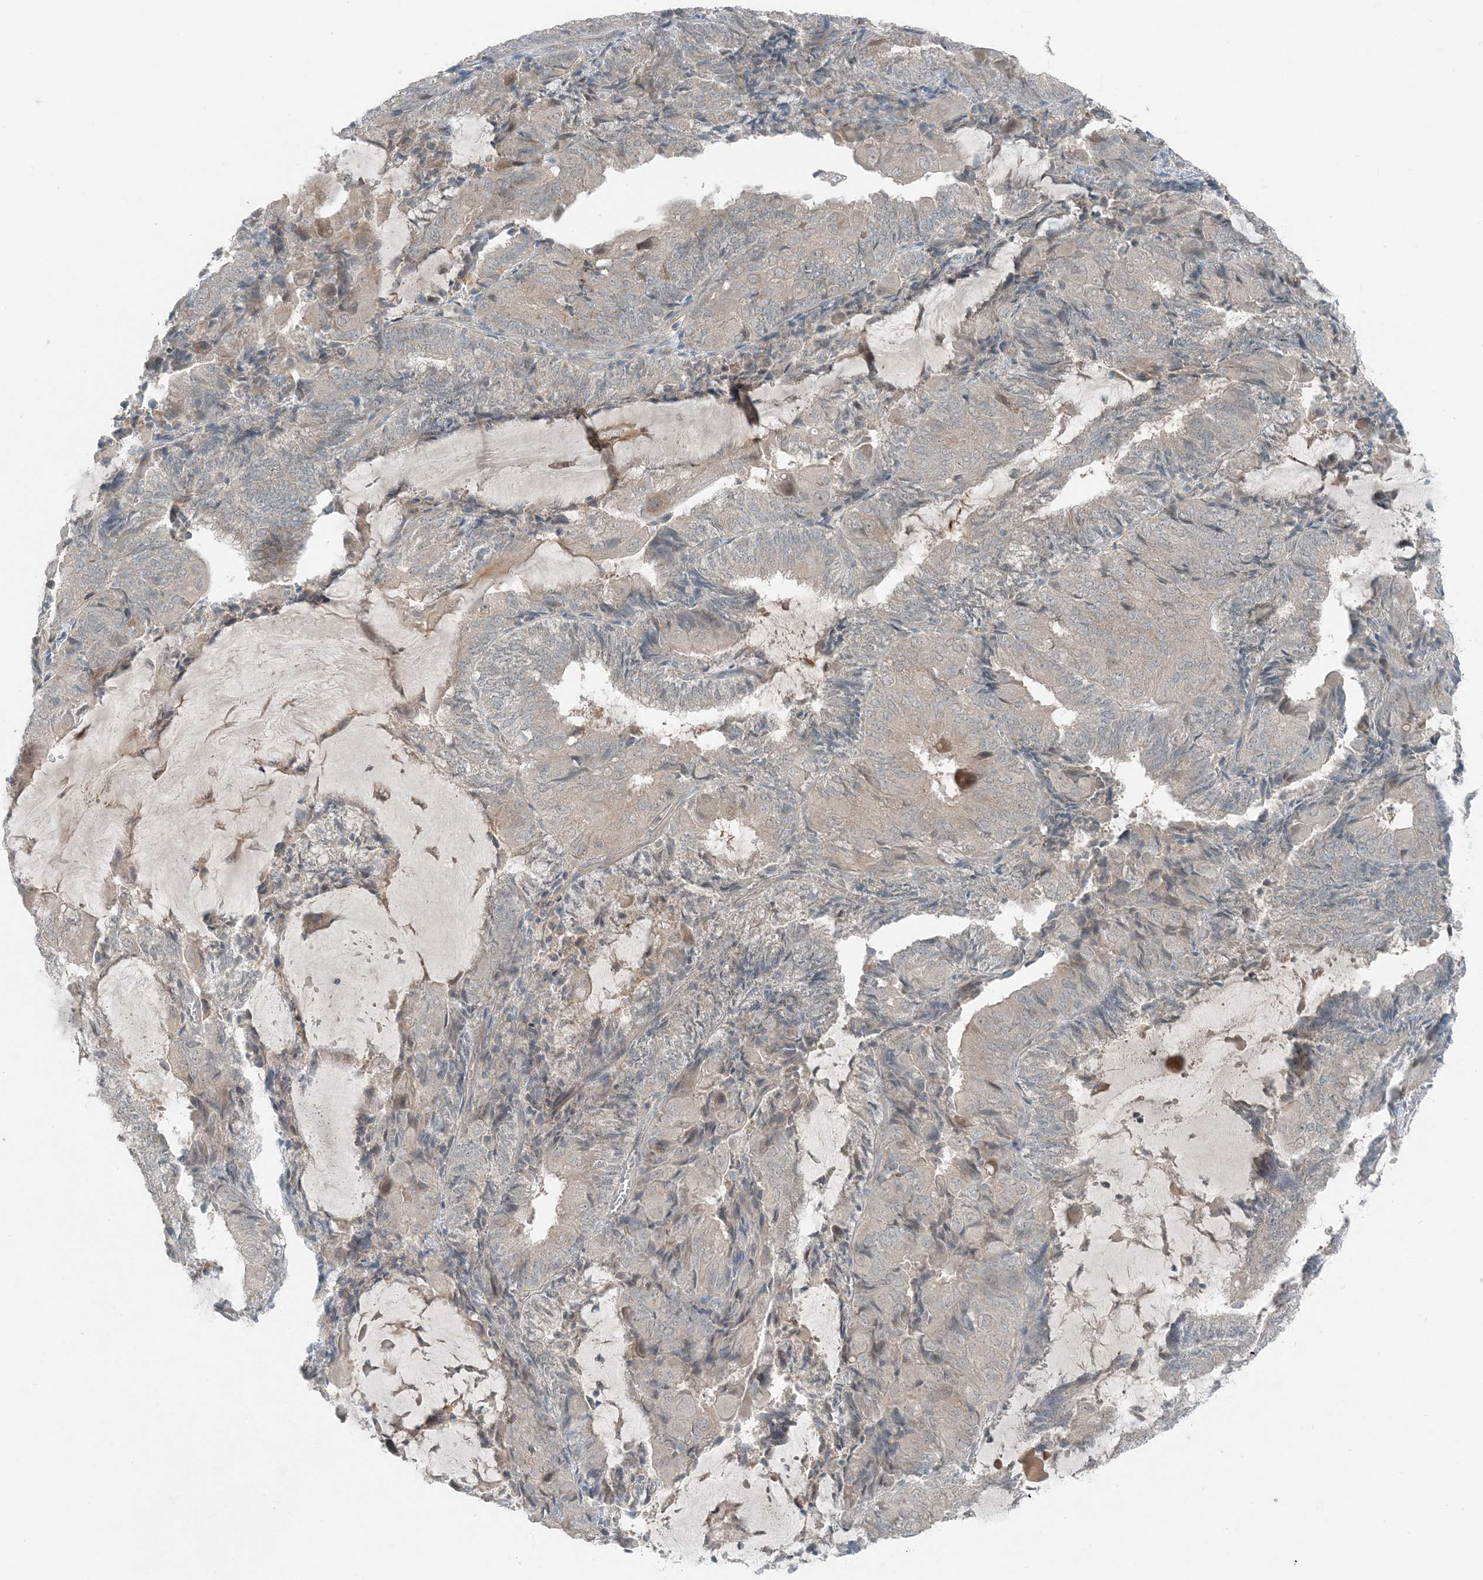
{"staining": {"intensity": "weak", "quantity": "<25%", "location": "cytoplasmic/membranous"}, "tissue": "endometrial cancer", "cell_type": "Tumor cells", "image_type": "cancer", "snomed": [{"axis": "morphology", "description": "Adenocarcinoma, NOS"}, {"axis": "topography", "description": "Endometrium"}], "caption": "Immunohistochemistry micrograph of human endometrial adenocarcinoma stained for a protein (brown), which displays no positivity in tumor cells.", "gene": "MITD1", "patient": {"sex": "female", "age": 81}}